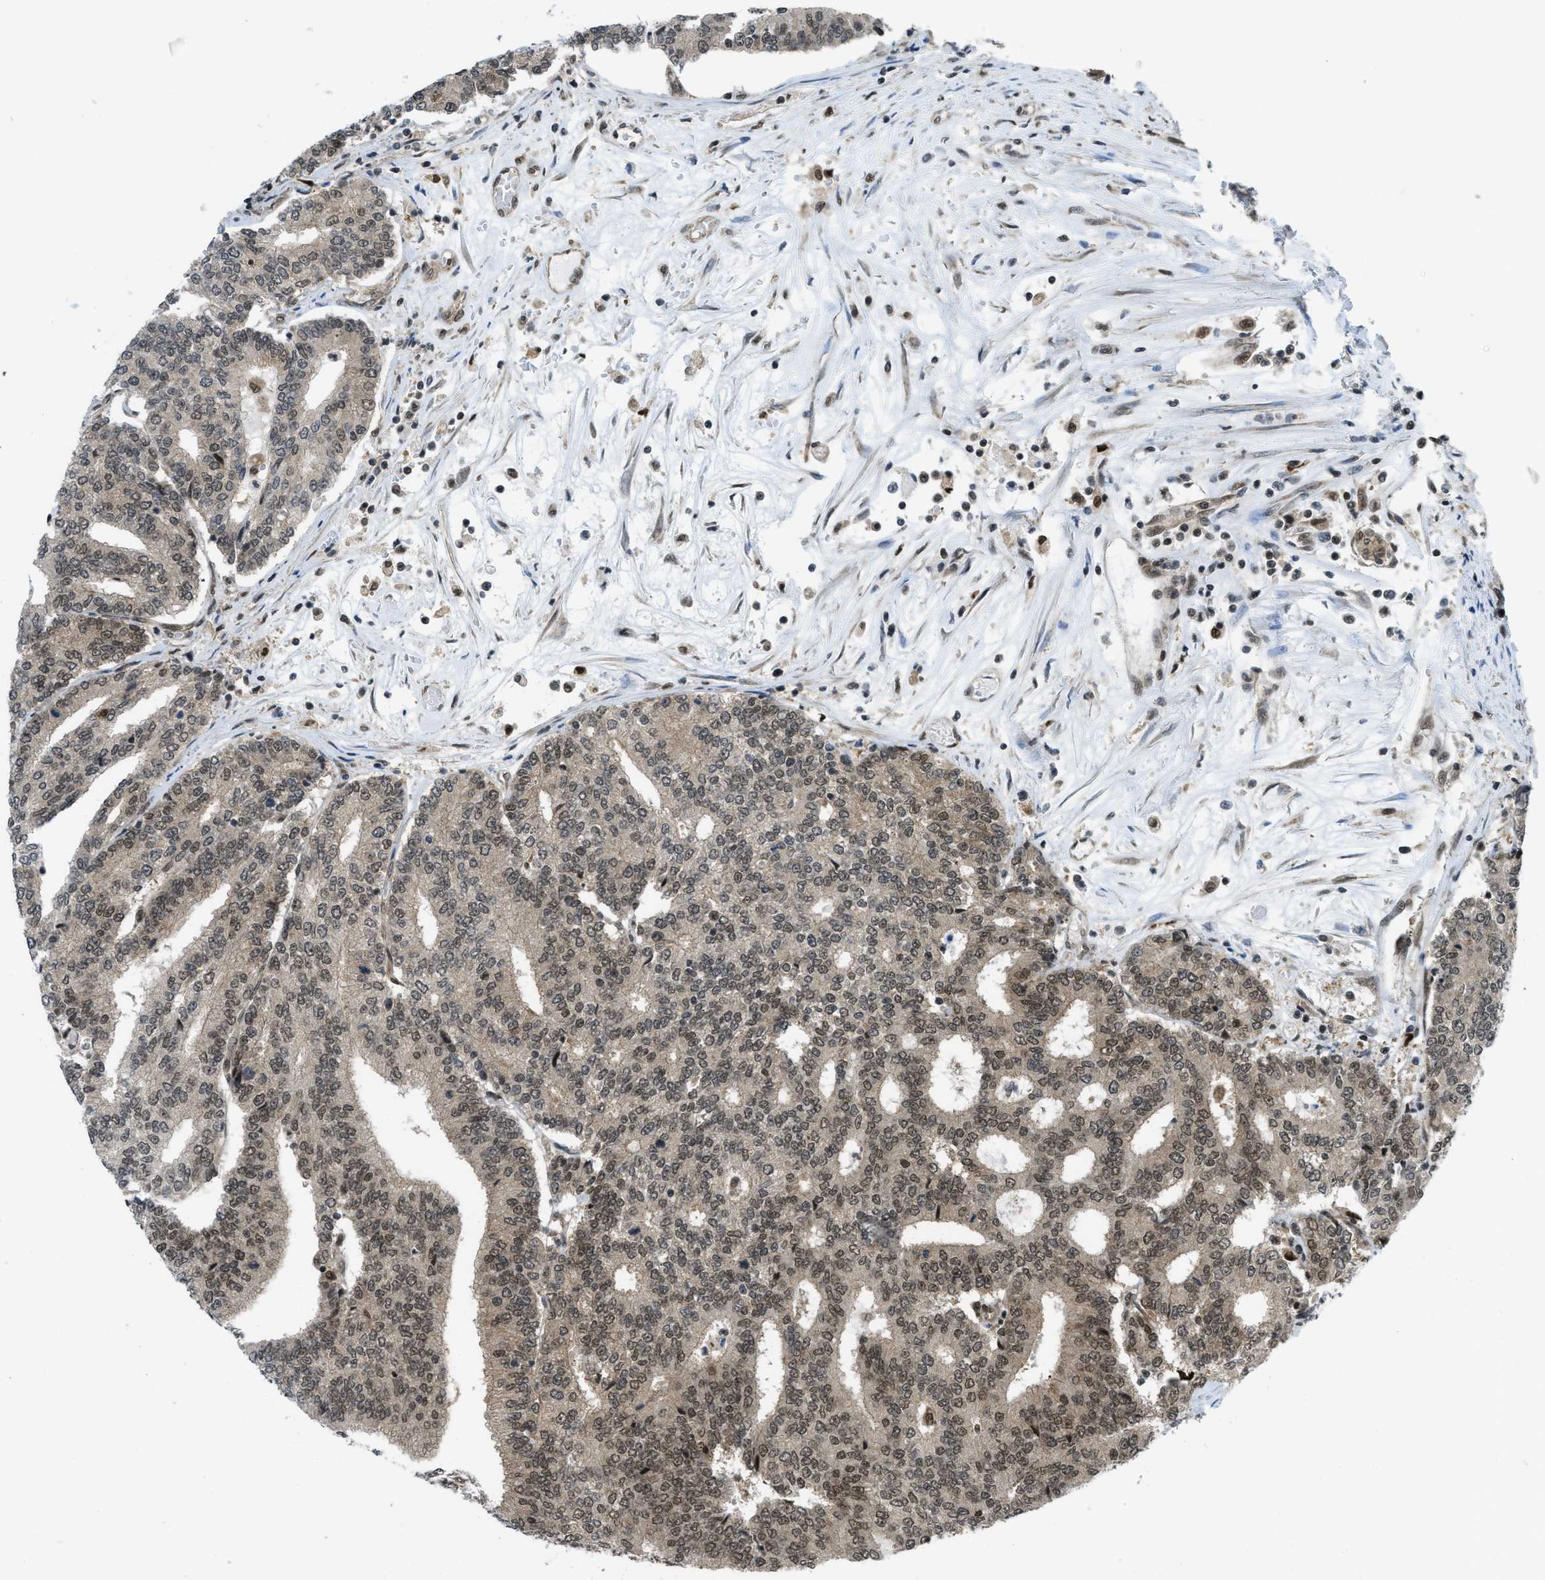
{"staining": {"intensity": "moderate", "quantity": ">75%", "location": "cytoplasmic/membranous,nuclear"}, "tissue": "prostate cancer", "cell_type": "Tumor cells", "image_type": "cancer", "snomed": [{"axis": "morphology", "description": "Adenocarcinoma, Low grade"}, {"axis": "topography", "description": "Prostate"}], "caption": "Protein analysis of prostate adenocarcinoma (low-grade) tissue exhibits moderate cytoplasmic/membranous and nuclear positivity in approximately >75% of tumor cells.", "gene": "TNPO1", "patient": {"sex": "male", "age": 59}}